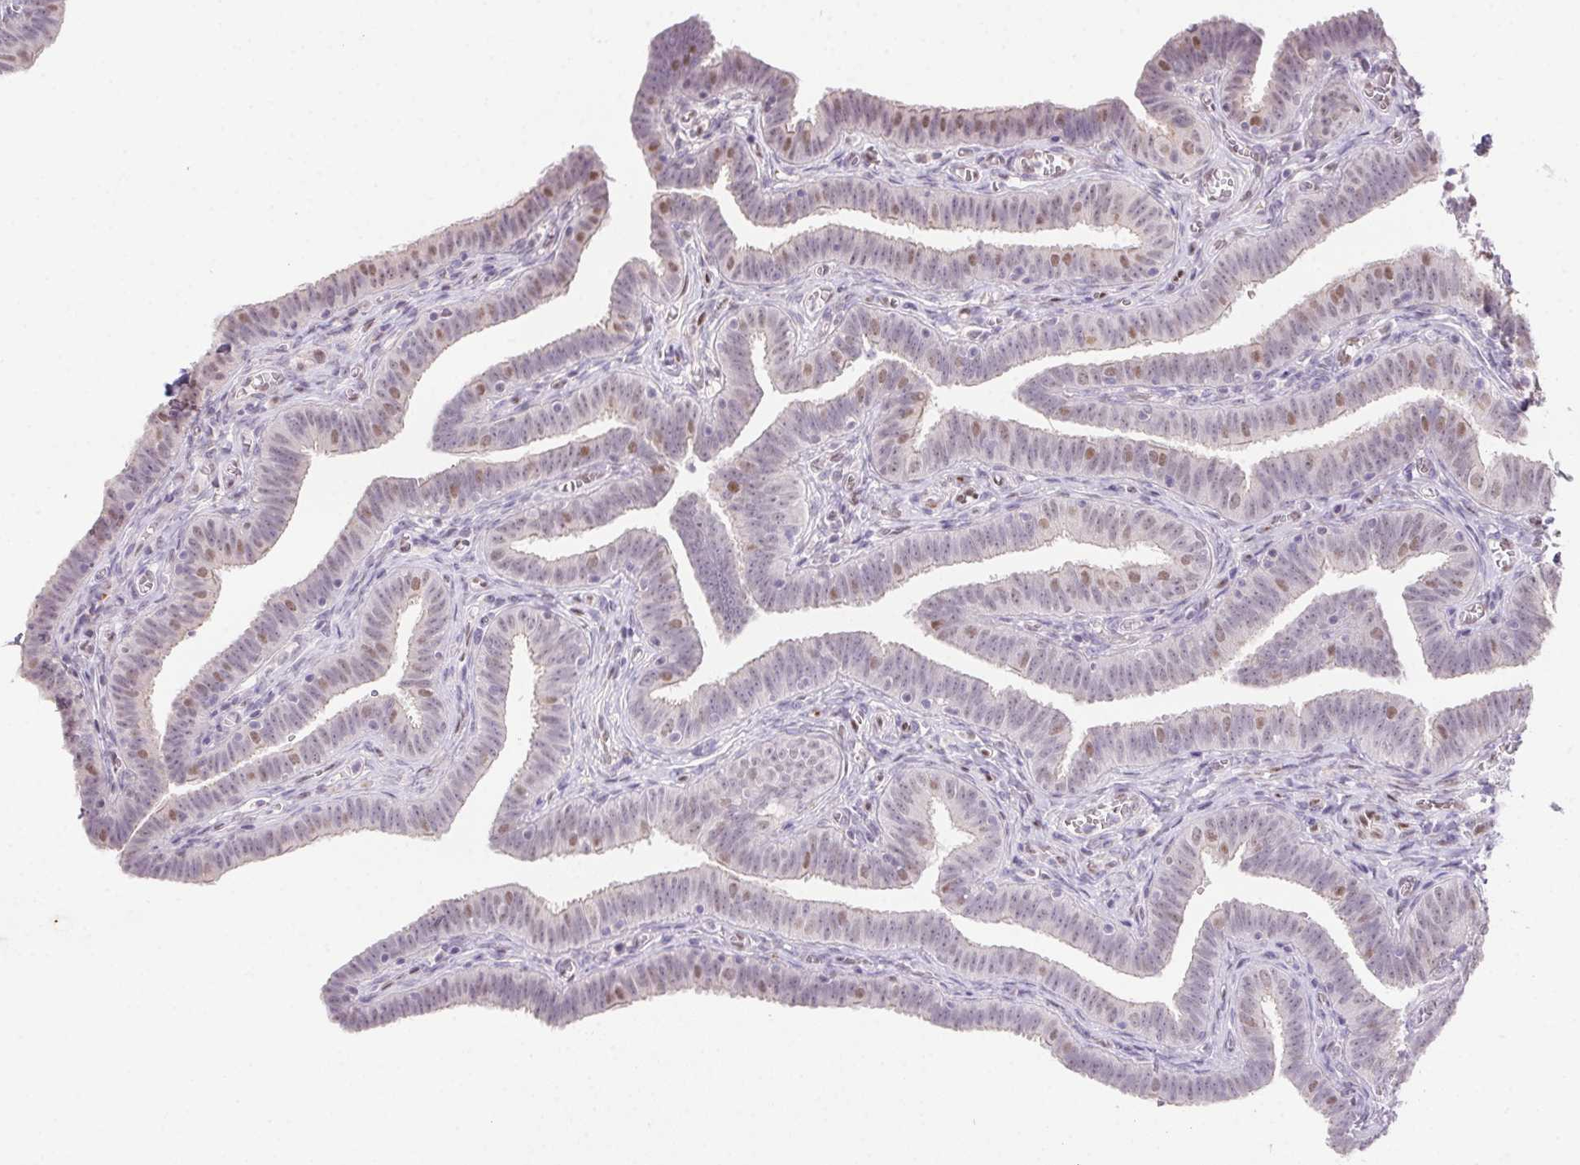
{"staining": {"intensity": "moderate", "quantity": "25%-75%", "location": "nuclear"}, "tissue": "fallopian tube", "cell_type": "Glandular cells", "image_type": "normal", "snomed": [{"axis": "morphology", "description": "Normal tissue, NOS"}, {"axis": "topography", "description": "Fallopian tube"}], "caption": "Glandular cells display moderate nuclear positivity in about 25%-75% of cells in normal fallopian tube. The staining is performed using DAB (3,3'-diaminobenzidine) brown chromogen to label protein expression. The nuclei are counter-stained blue using hematoxylin.", "gene": "SP9", "patient": {"sex": "female", "age": 25}}